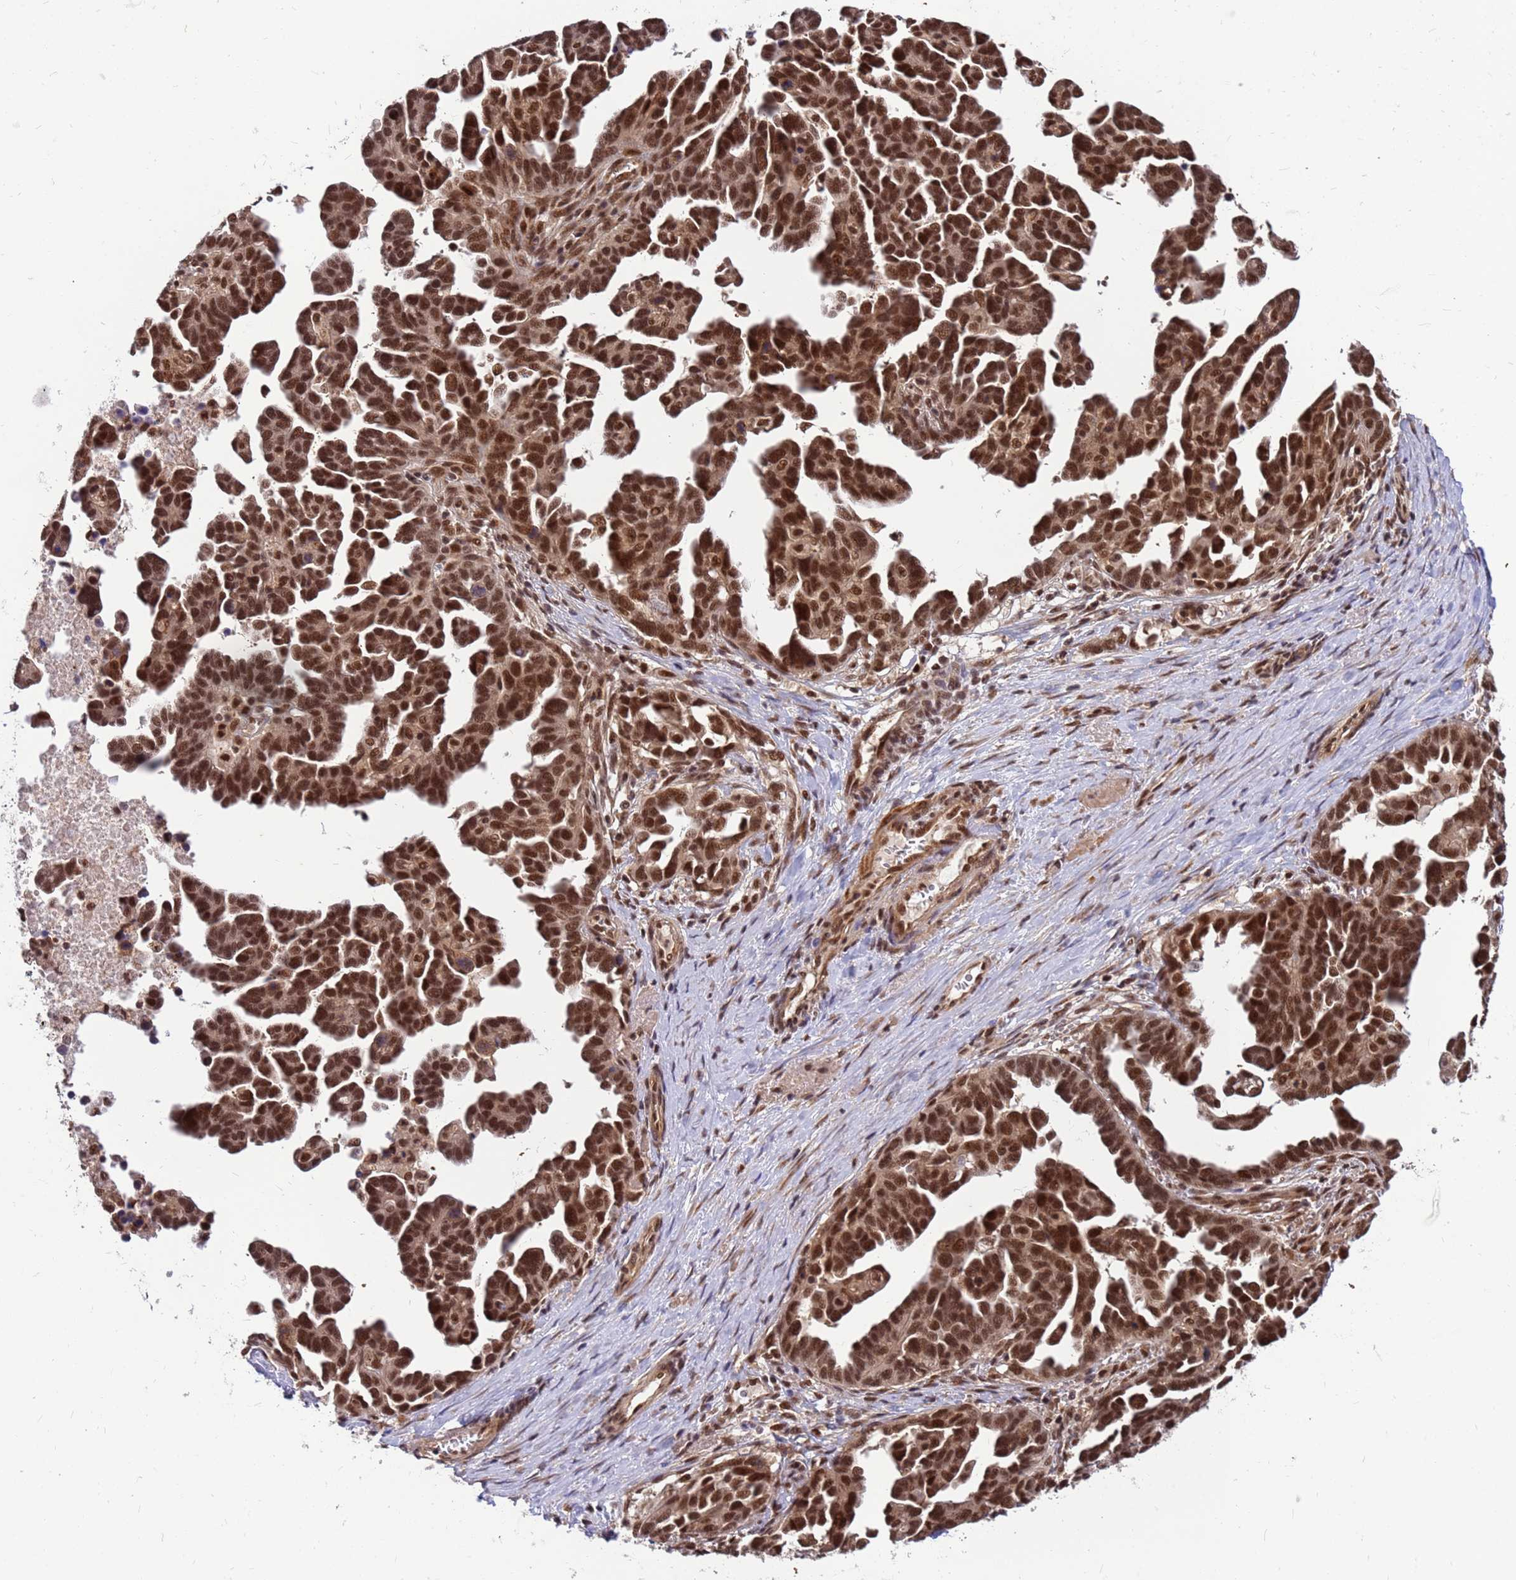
{"staining": {"intensity": "strong", "quantity": ">75%", "location": "nuclear"}, "tissue": "ovarian cancer", "cell_type": "Tumor cells", "image_type": "cancer", "snomed": [{"axis": "morphology", "description": "Cystadenocarcinoma, serous, NOS"}, {"axis": "topography", "description": "Ovary"}], "caption": "Immunohistochemistry (DAB) staining of ovarian cancer displays strong nuclear protein positivity in approximately >75% of tumor cells.", "gene": "NCBP2", "patient": {"sex": "female", "age": 54}}